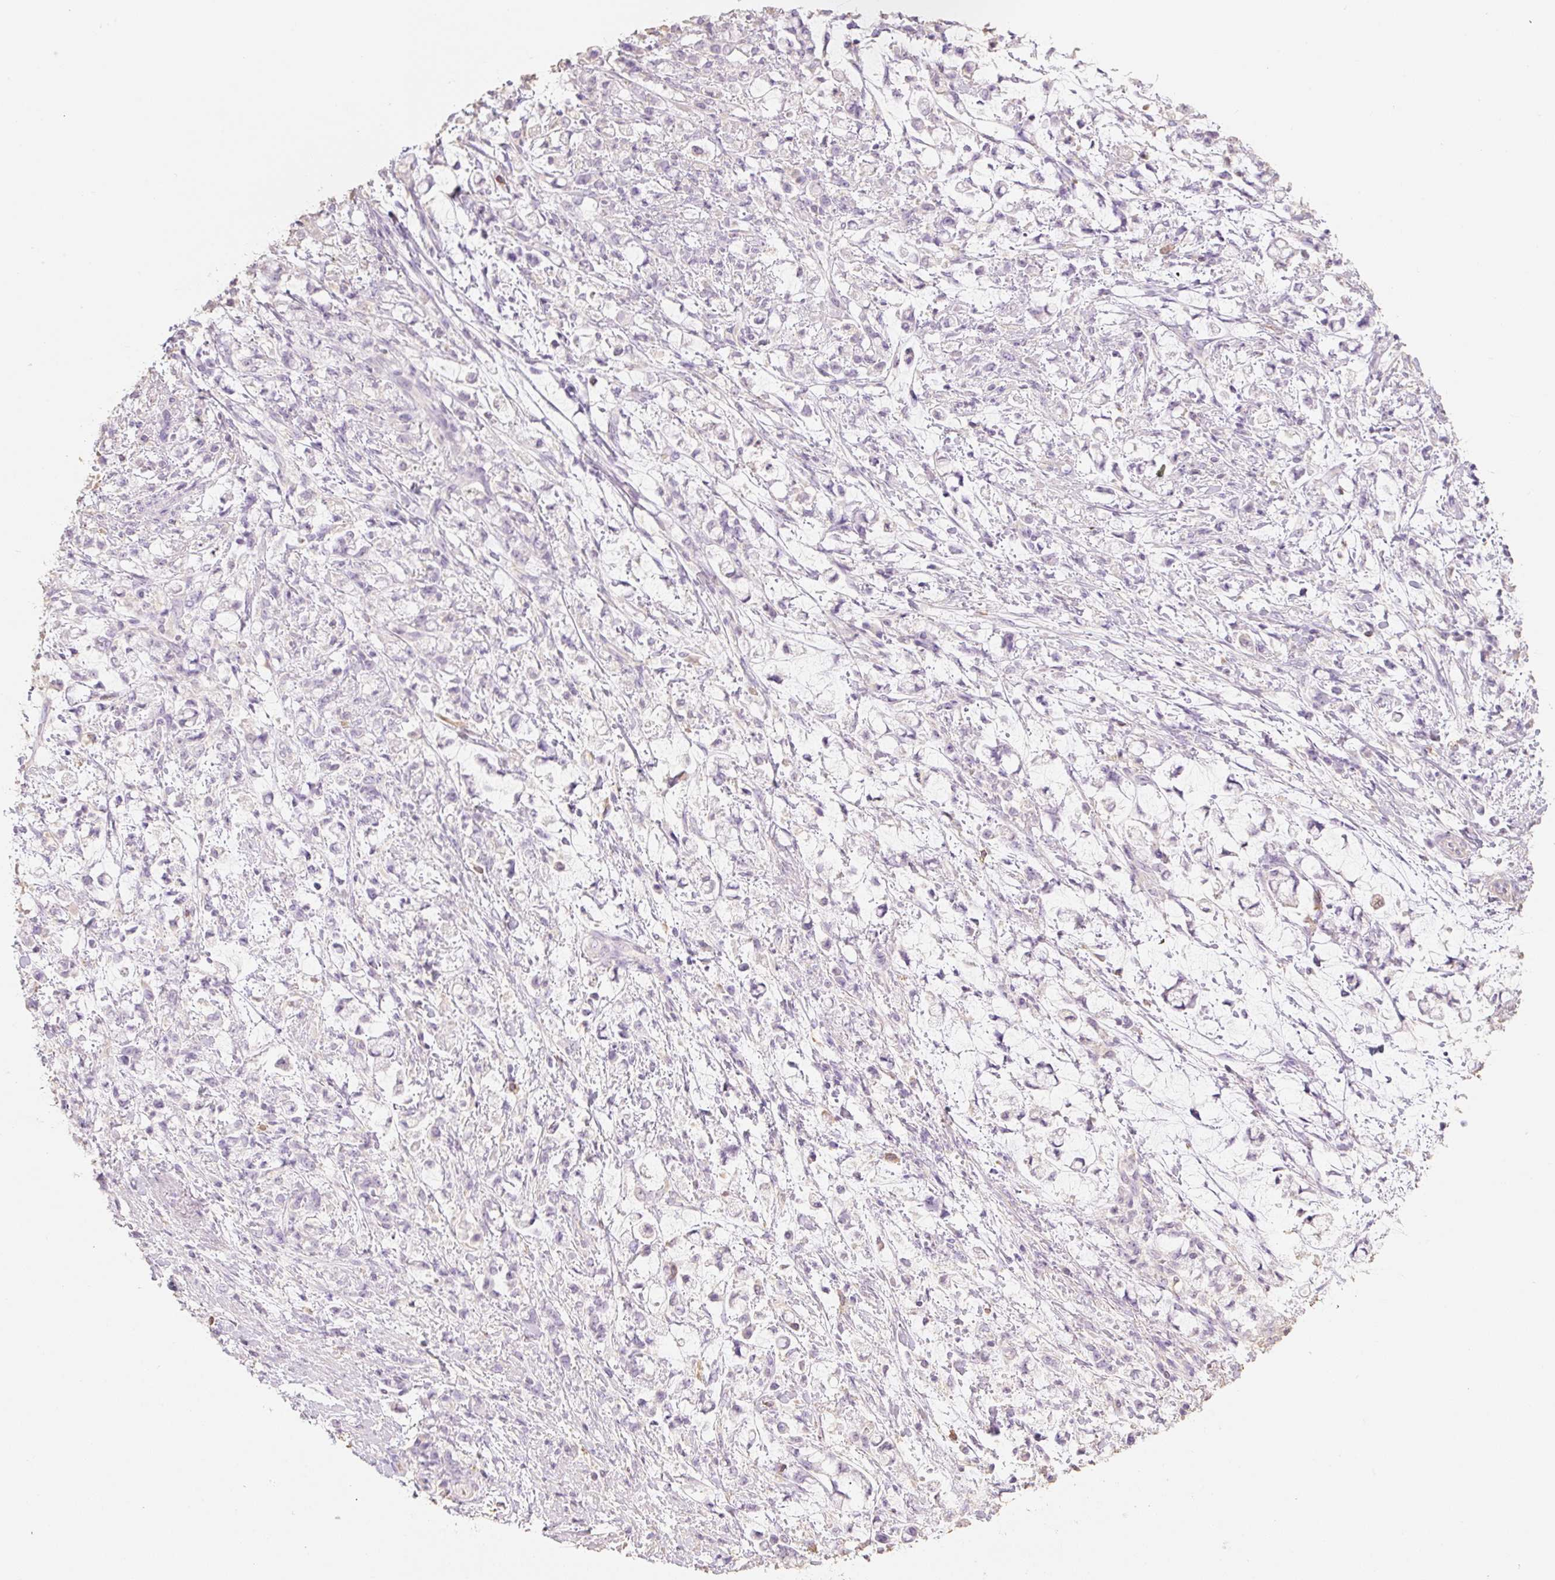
{"staining": {"intensity": "negative", "quantity": "none", "location": "none"}, "tissue": "stomach cancer", "cell_type": "Tumor cells", "image_type": "cancer", "snomed": [{"axis": "morphology", "description": "Adenocarcinoma, NOS"}, {"axis": "topography", "description": "Stomach"}], "caption": "Tumor cells show no significant staining in stomach cancer (adenocarcinoma).", "gene": "MBOAT7", "patient": {"sex": "female", "age": 60}}